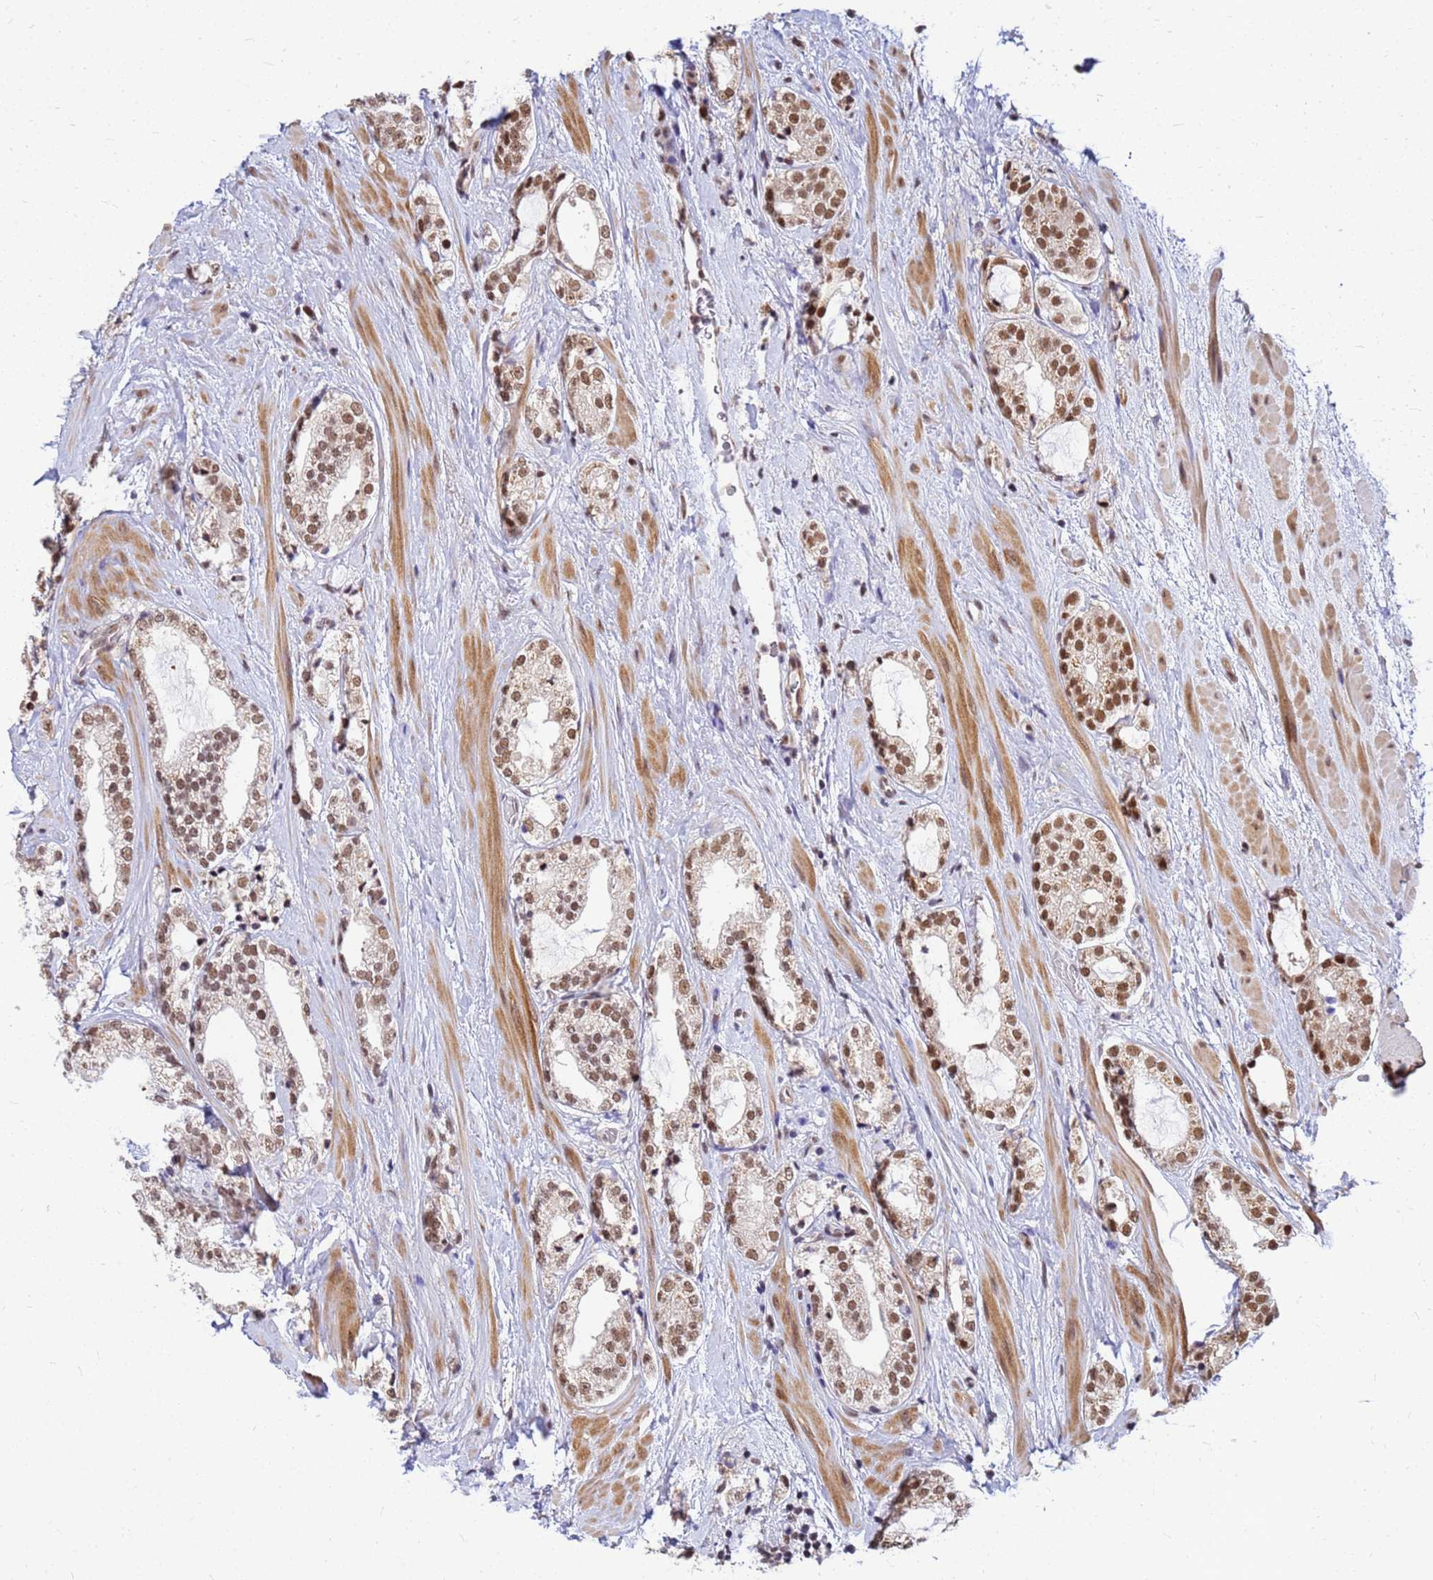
{"staining": {"intensity": "moderate", "quantity": "25%-75%", "location": "nuclear"}, "tissue": "prostate cancer", "cell_type": "Tumor cells", "image_type": "cancer", "snomed": [{"axis": "morphology", "description": "Adenocarcinoma, High grade"}, {"axis": "topography", "description": "Prostate"}], "caption": "Immunohistochemistry of human high-grade adenocarcinoma (prostate) demonstrates medium levels of moderate nuclear positivity in about 25%-75% of tumor cells. The staining was performed using DAB (3,3'-diaminobenzidine), with brown indicating positive protein expression. Nuclei are stained blue with hematoxylin.", "gene": "NCBP2", "patient": {"sex": "male", "age": 64}}